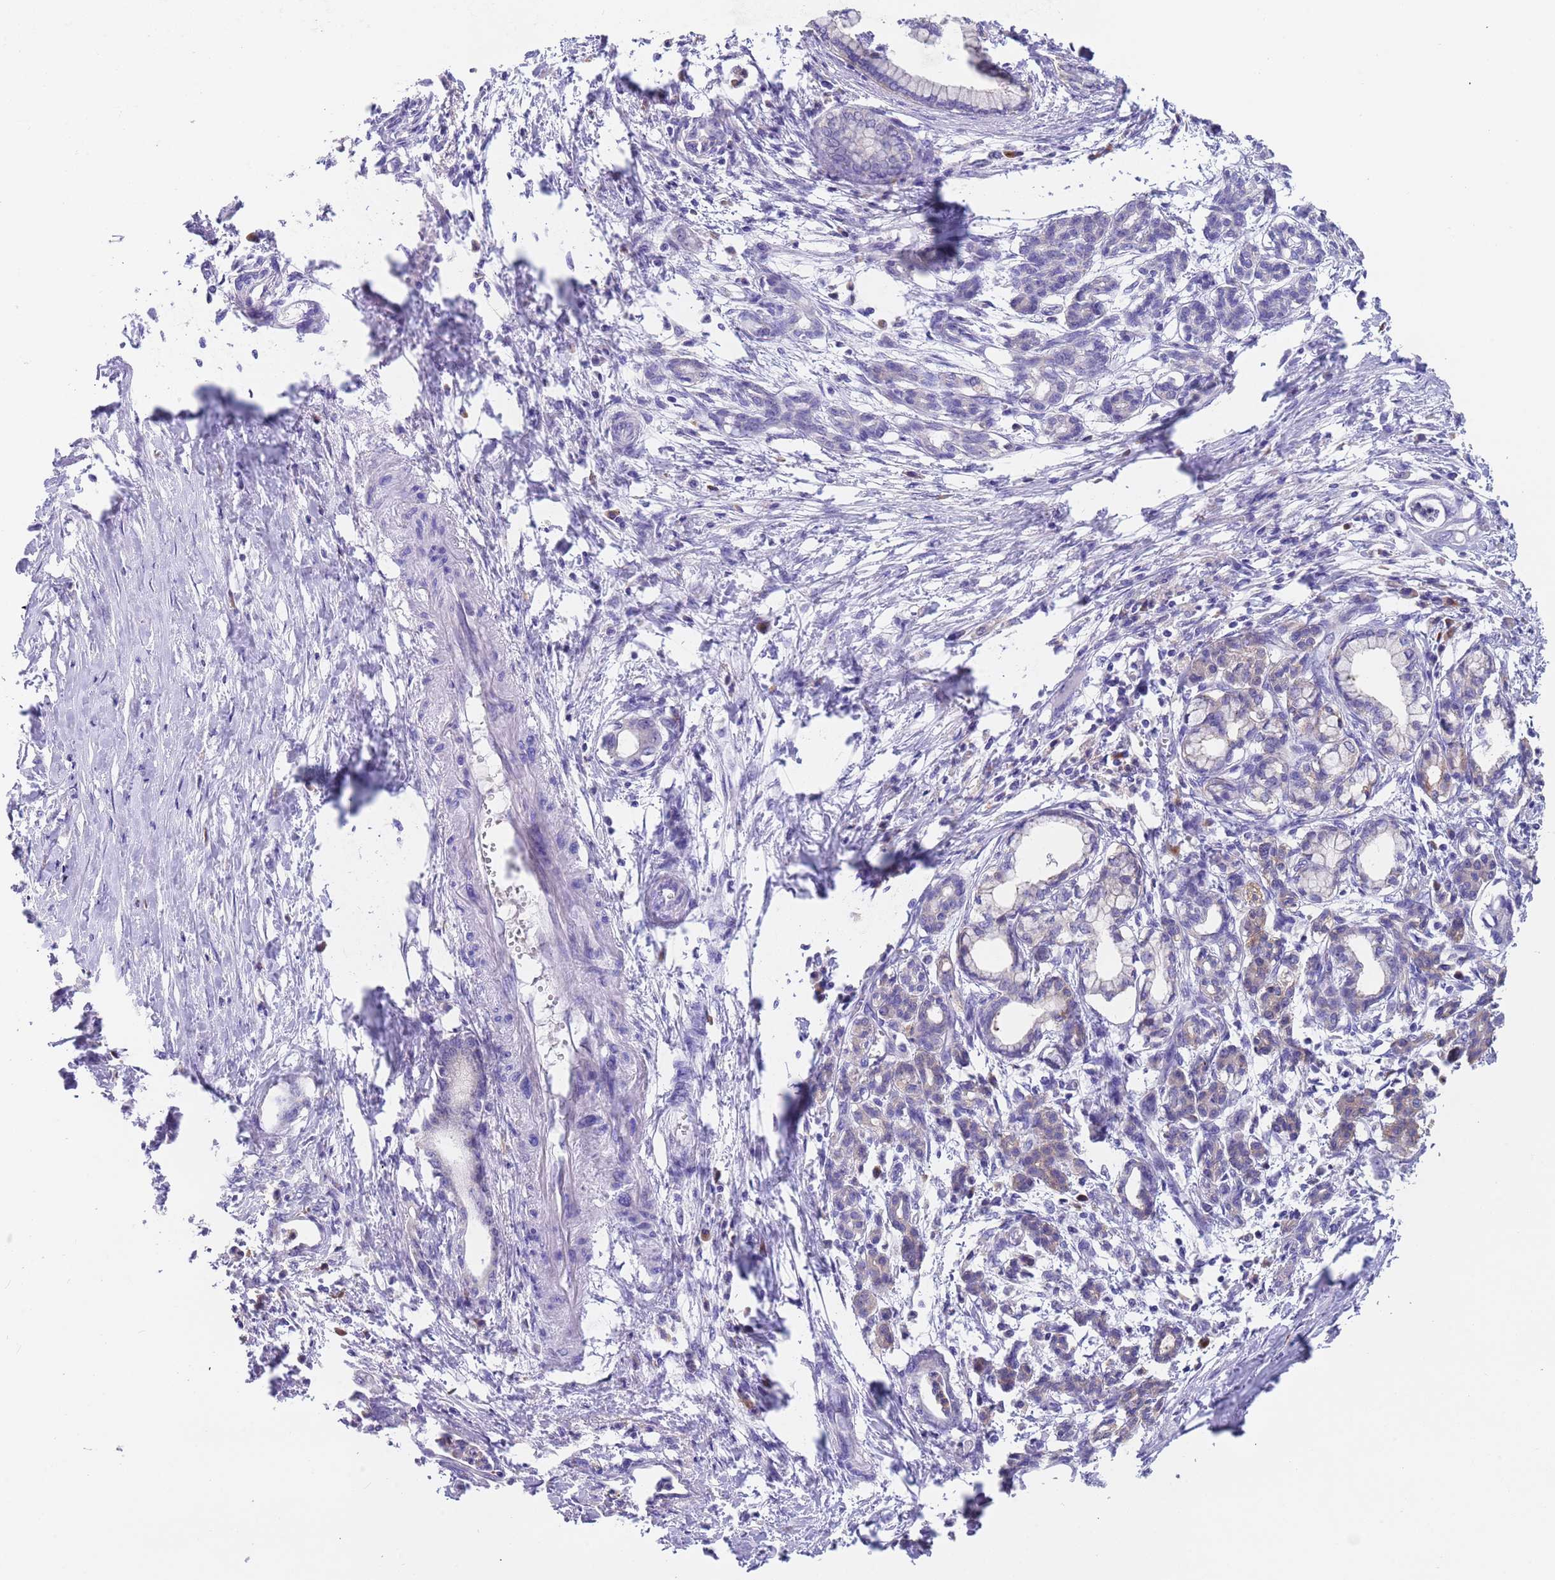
{"staining": {"intensity": "negative", "quantity": "none", "location": "none"}, "tissue": "pancreatic cancer", "cell_type": "Tumor cells", "image_type": "cancer", "snomed": [{"axis": "morphology", "description": "Adenocarcinoma, NOS"}, {"axis": "topography", "description": "Pancreas"}], "caption": "There is no significant staining in tumor cells of pancreatic adenocarcinoma.", "gene": "TYW1", "patient": {"sex": "female", "age": 55}}